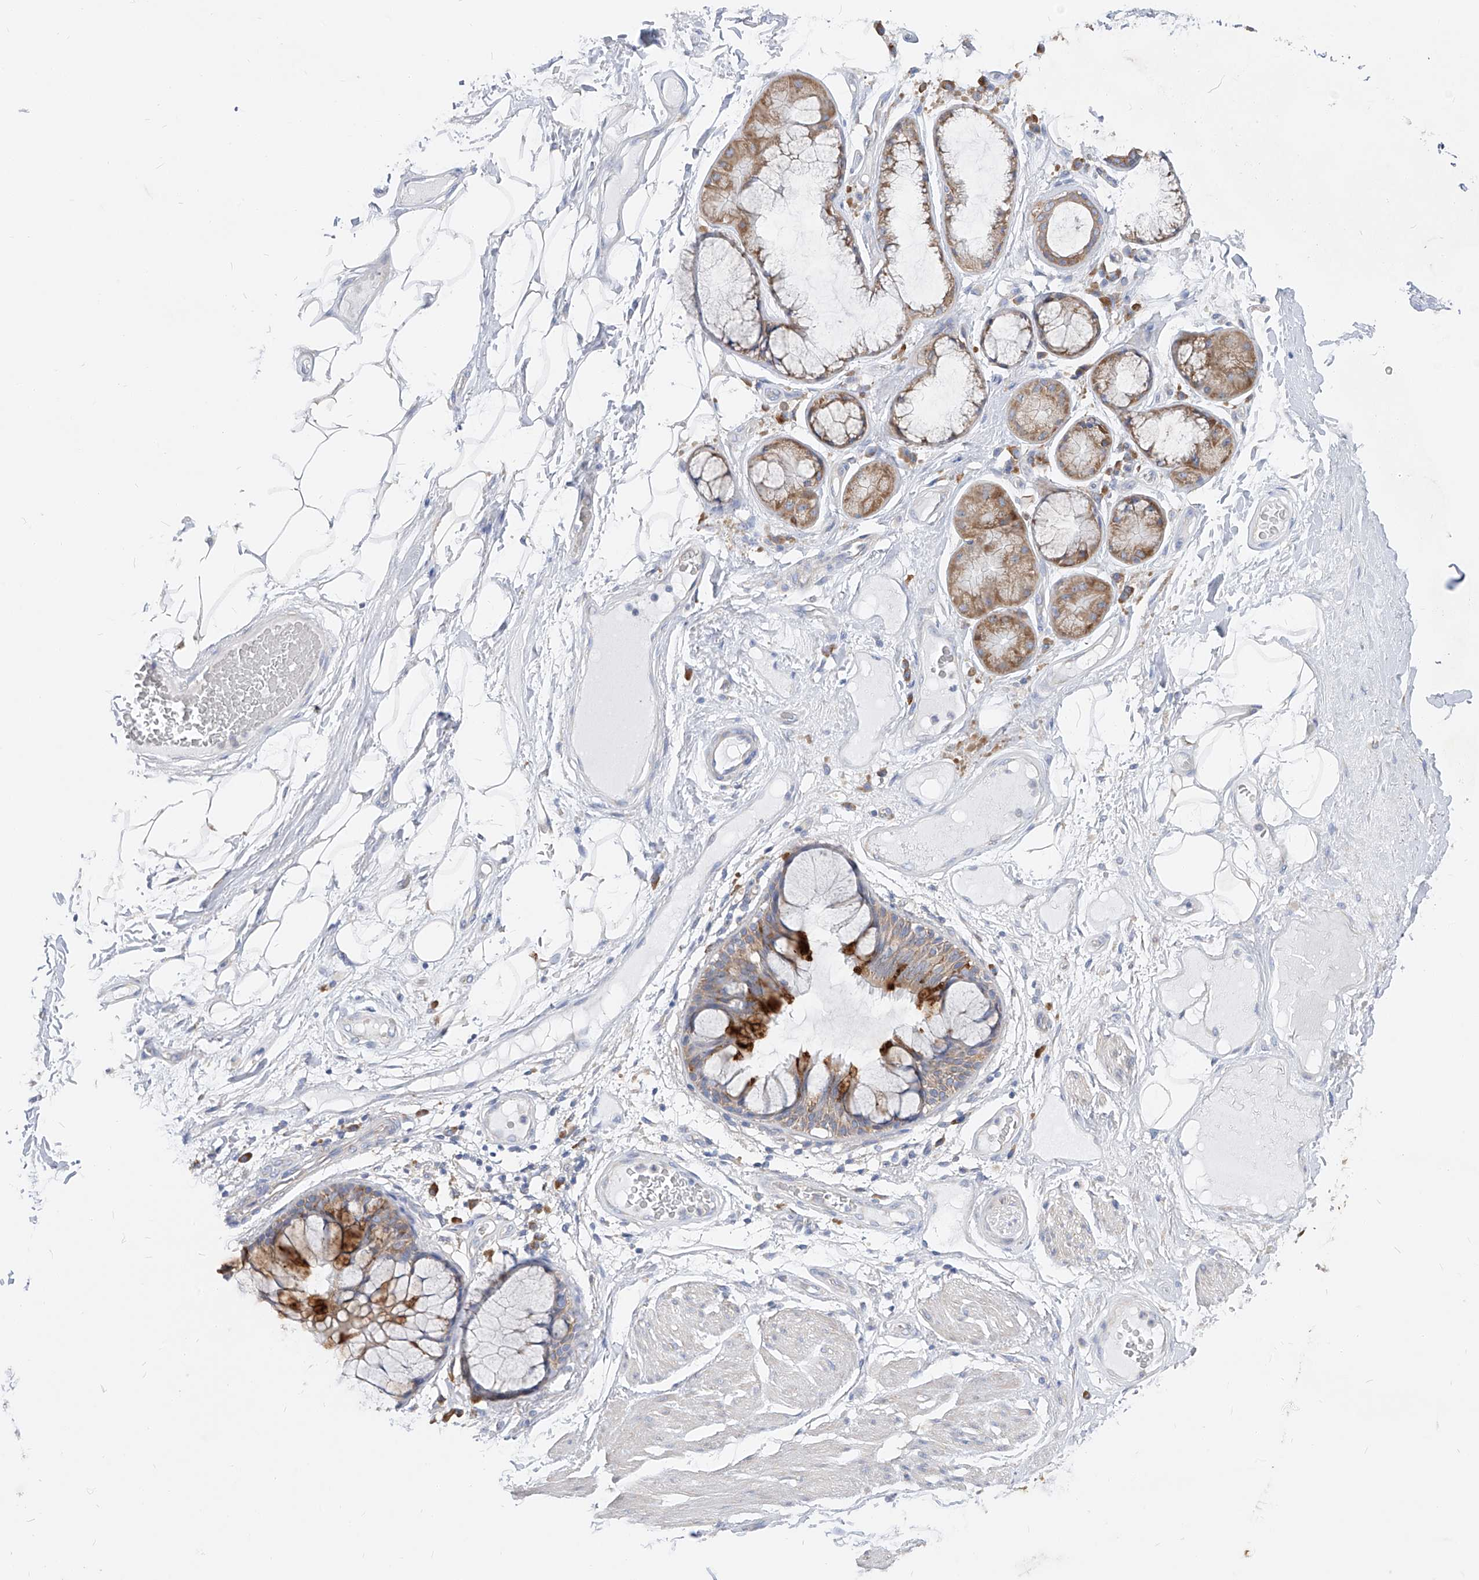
{"staining": {"intensity": "negative", "quantity": "none", "location": "none"}, "tissue": "adipose tissue", "cell_type": "Adipocytes", "image_type": "normal", "snomed": [{"axis": "morphology", "description": "Normal tissue, NOS"}, {"axis": "topography", "description": "Bronchus"}], "caption": "Immunohistochemistry of normal human adipose tissue demonstrates no positivity in adipocytes.", "gene": "UFL1", "patient": {"sex": "male", "age": 66}}